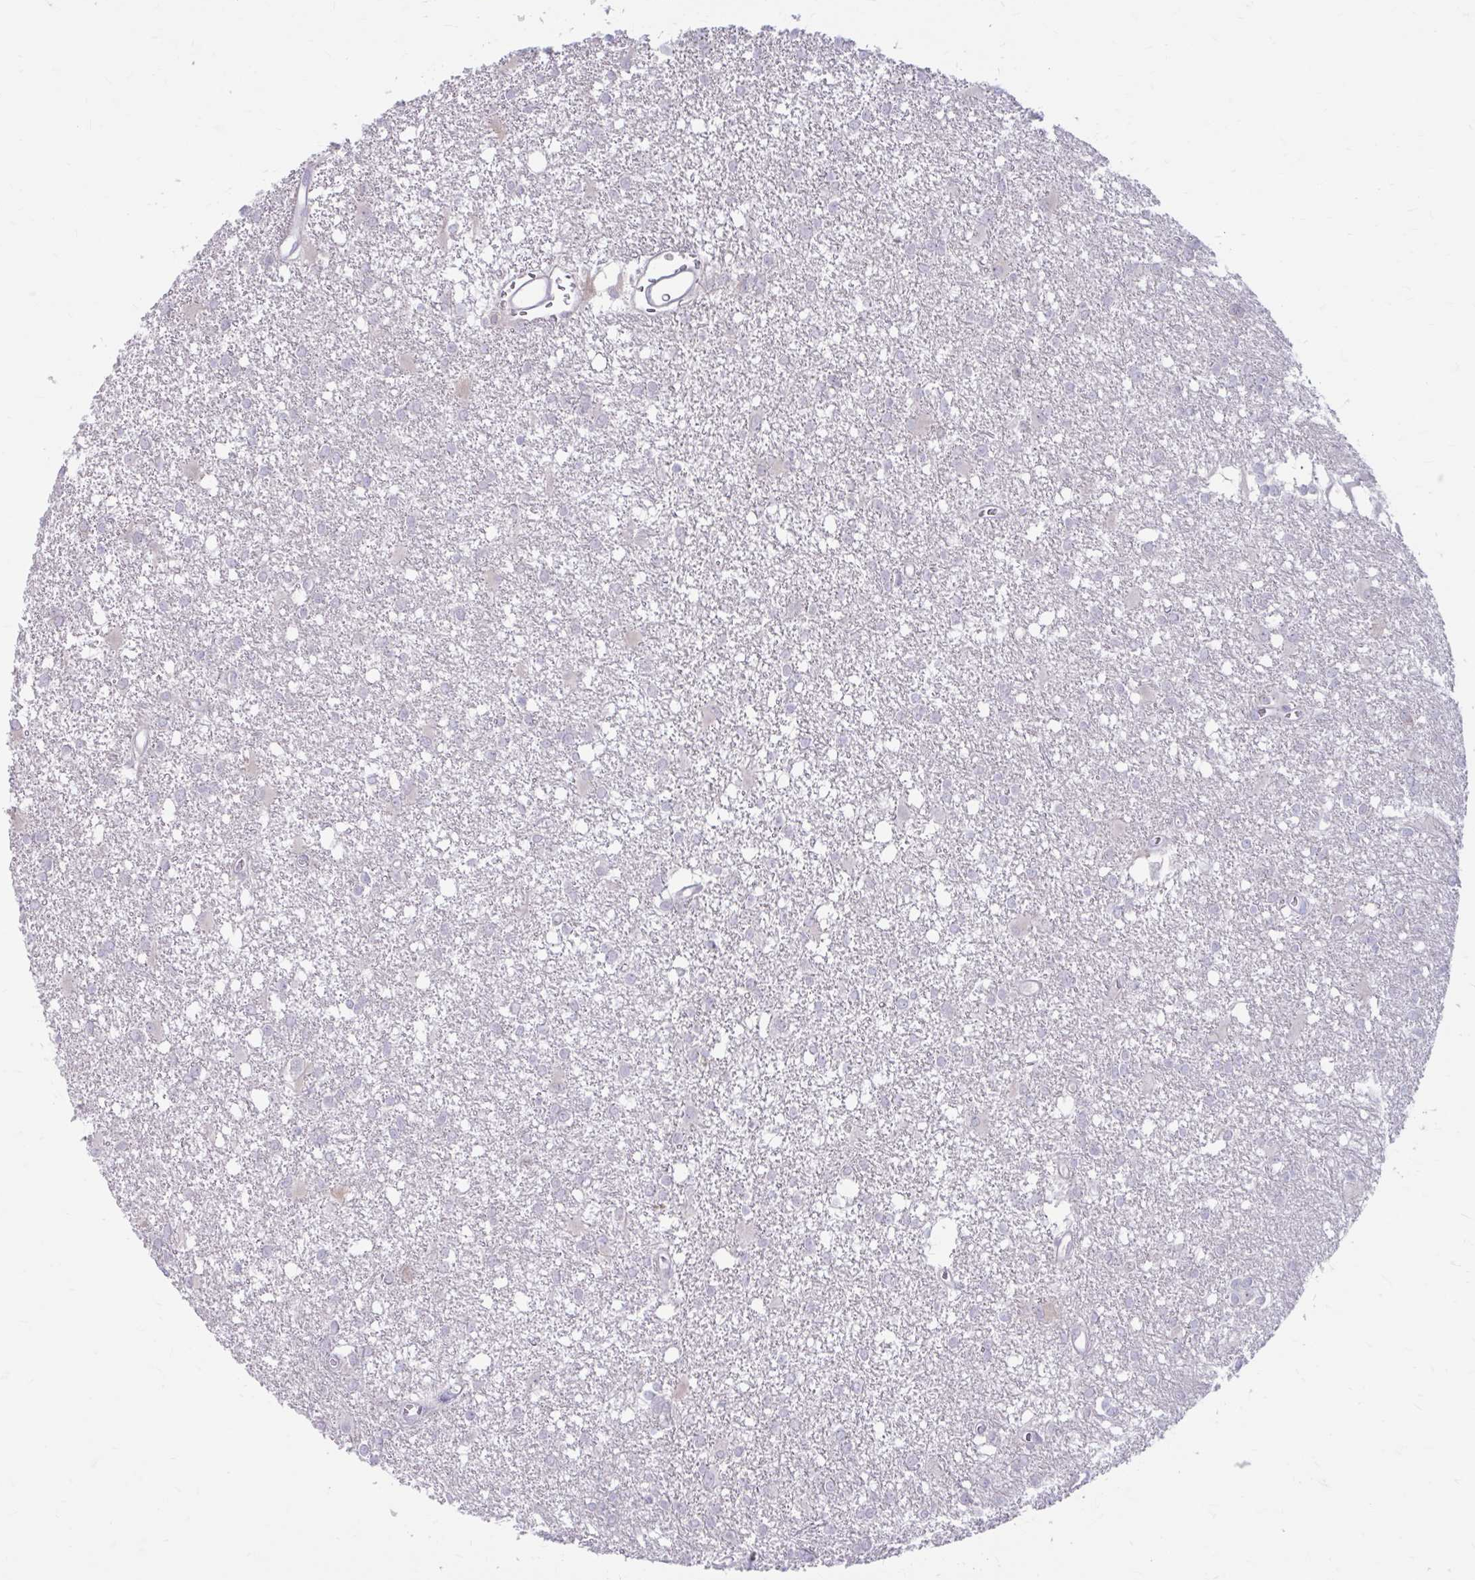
{"staining": {"intensity": "negative", "quantity": "none", "location": "none"}, "tissue": "glioma", "cell_type": "Tumor cells", "image_type": "cancer", "snomed": [{"axis": "morphology", "description": "Glioma, malignant, High grade"}, {"axis": "topography", "description": "Brain"}], "caption": "DAB (3,3'-diaminobenzidine) immunohistochemical staining of glioma demonstrates no significant expression in tumor cells.", "gene": "MSMO1", "patient": {"sex": "male", "age": 48}}